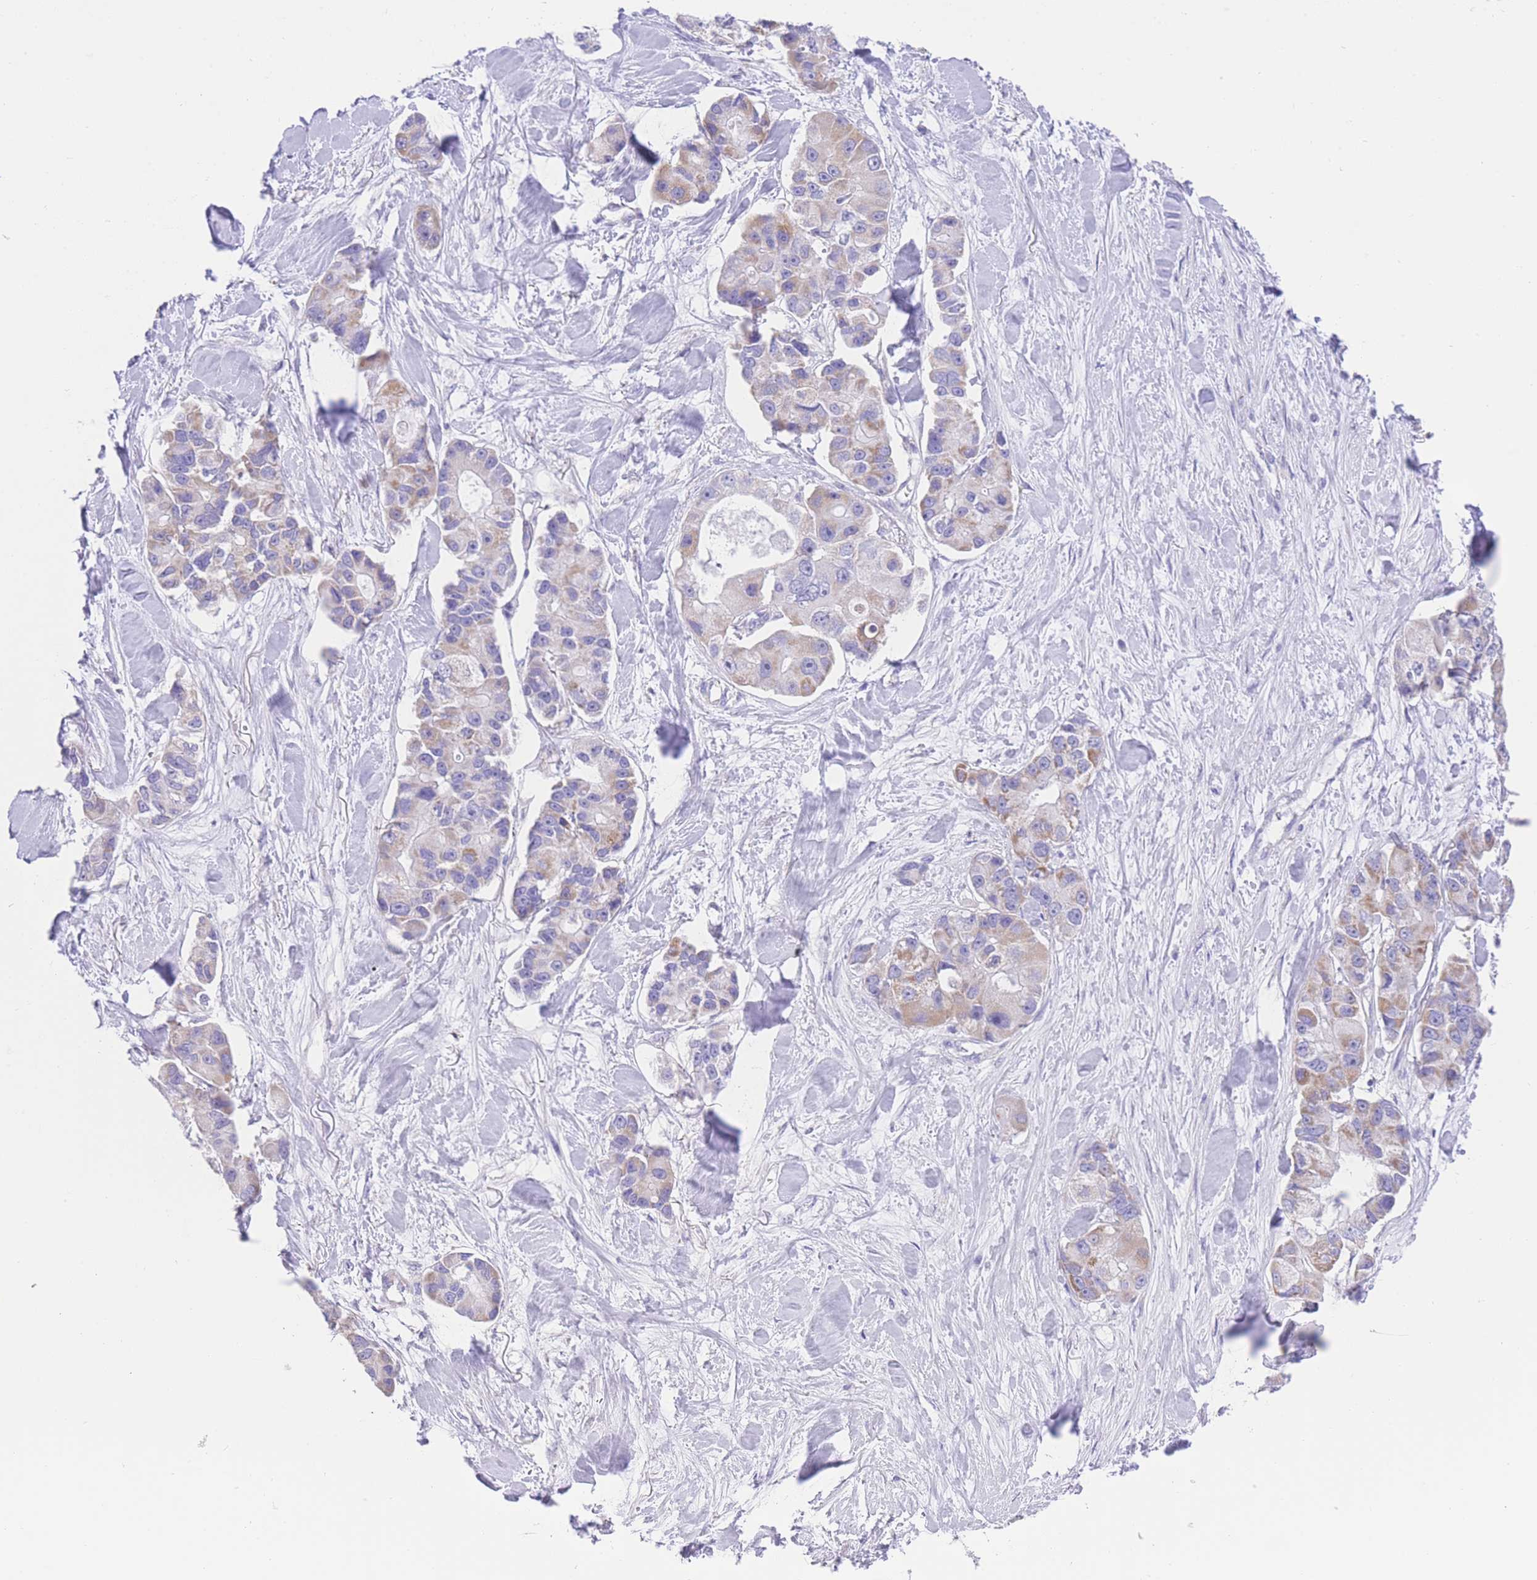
{"staining": {"intensity": "weak", "quantity": "25%-75%", "location": "cytoplasmic/membranous"}, "tissue": "lung cancer", "cell_type": "Tumor cells", "image_type": "cancer", "snomed": [{"axis": "morphology", "description": "Adenocarcinoma, NOS"}, {"axis": "topography", "description": "Lung"}], "caption": "An immunohistochemistry (IHC) histopathology image of neoplastic tissue is shown. Protein staining in brown labels weak cytoplasmic/membranous positivity in lung cancer (adenocarcinoma) within tumor cells.", "gene": "ACSM4", "patient": {"sex": "female", "age": 54}}